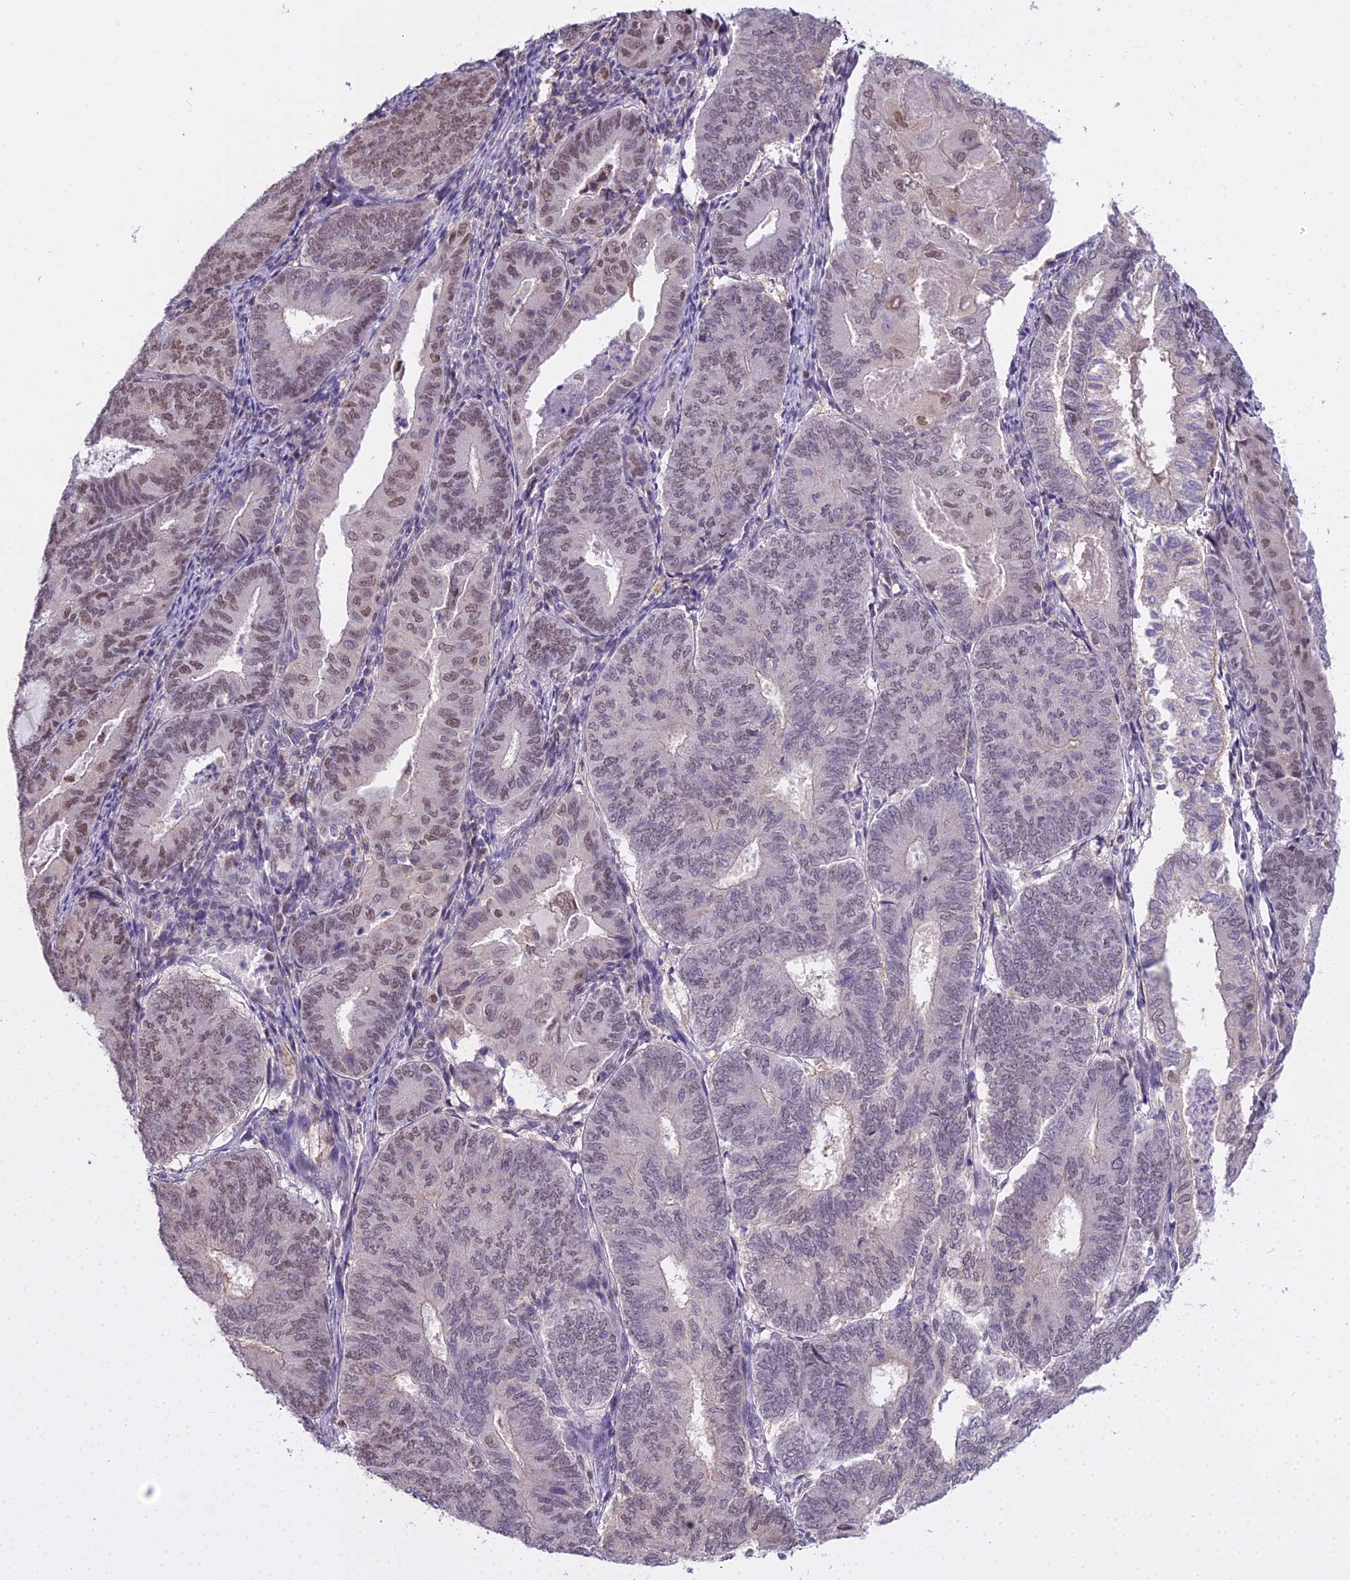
{"staining": {"intensity": "moderate", "quantity": "25%-75%", "location": "nuclear"}, "tissue": "endometrial cancer", "cell_type": "Tumor cells", "image_type": "cancer", "snomed": [{"axis": "morphology", "description": "Adenocarcinoma, NOS"}, {"axis": "topography", "description": "Endometrium"}], "caption": "This micrograph displays immunohistochemistry (IHC) staining of endometrial adenocarcinoma, with medium moderate nuclear expression in about 25%-75% of tumor cells.", "gene": "MAT2A", "patient": {"sex": "female", "age": 81}}